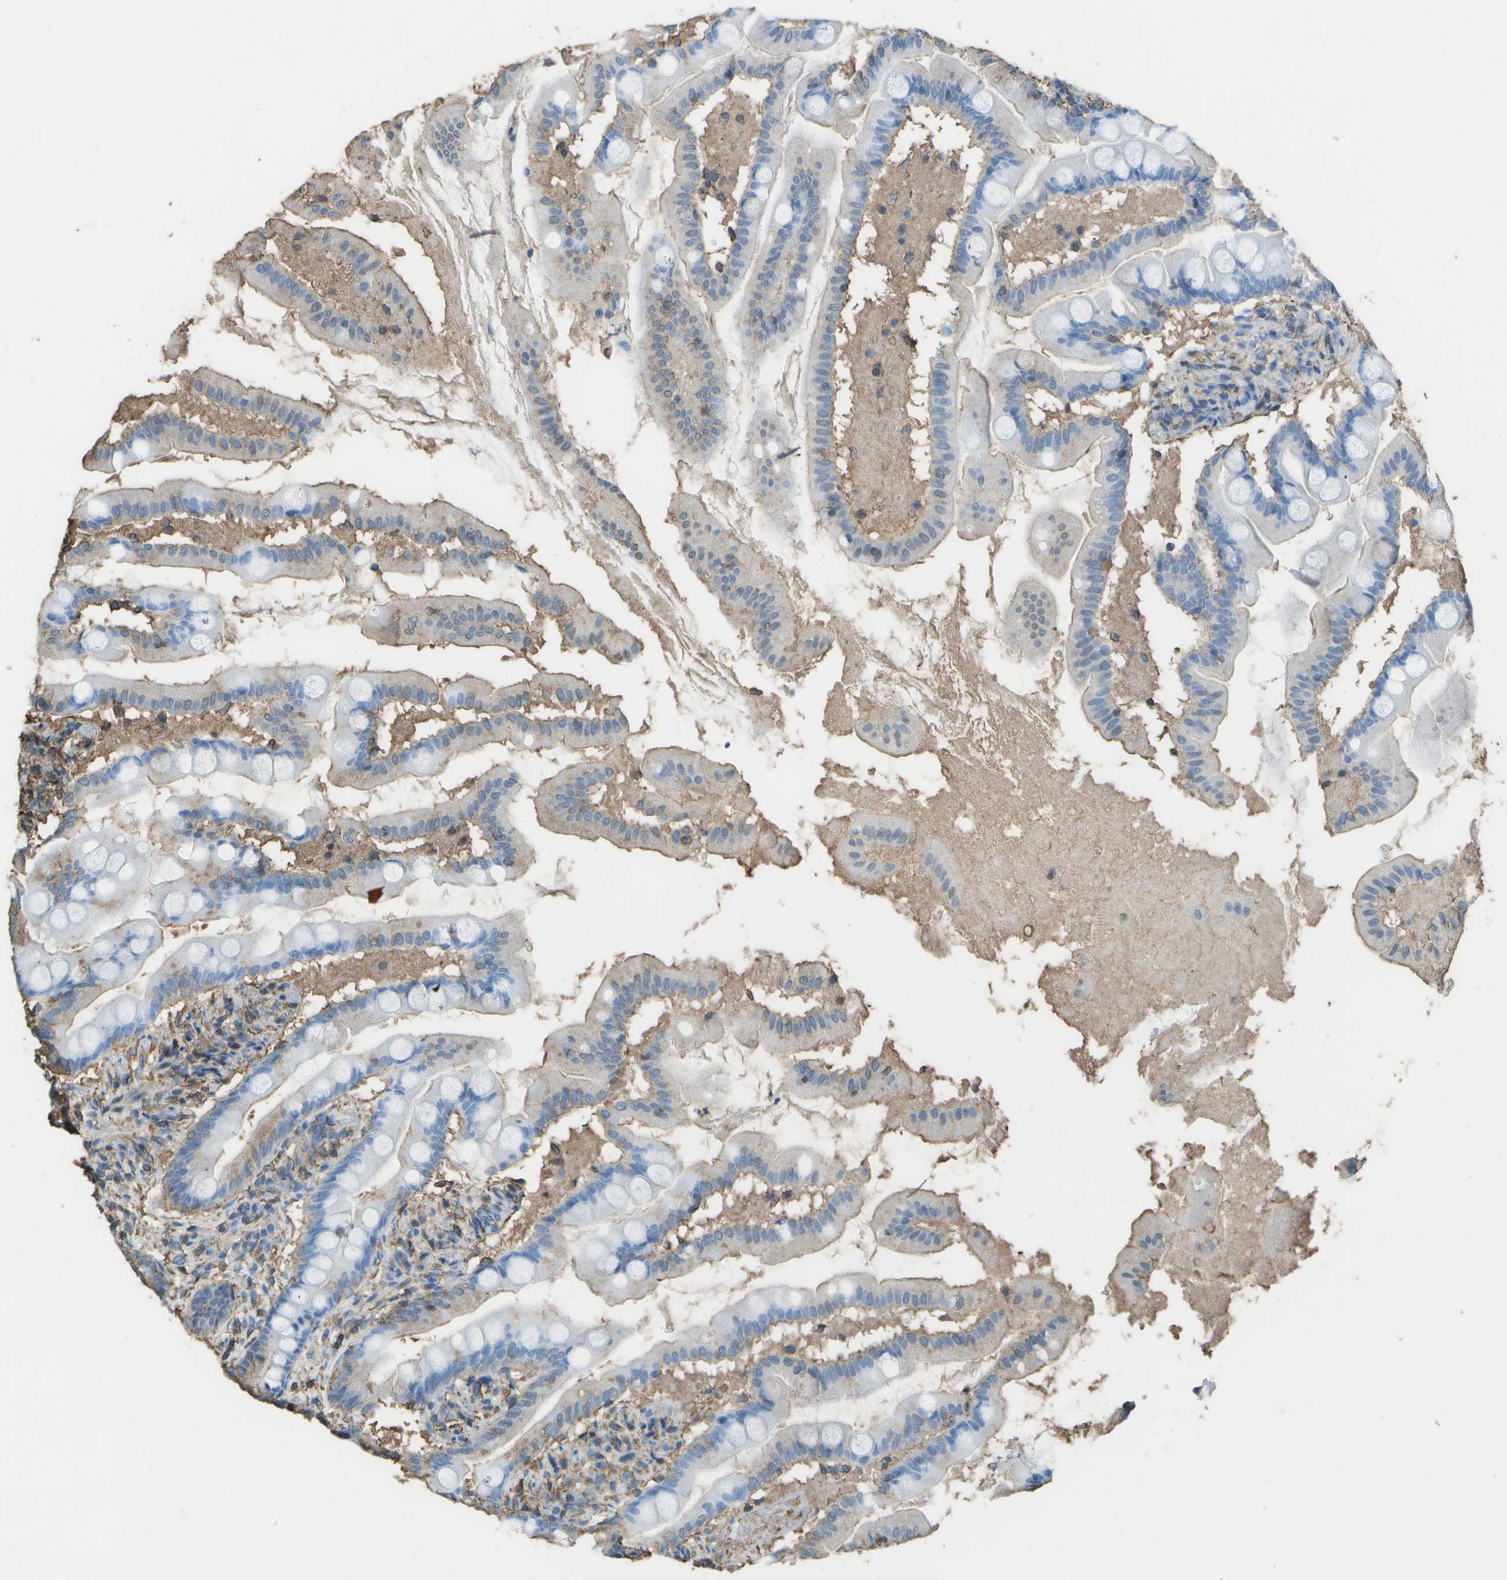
{"staining": {"intensity": "moderate", "quantity": "<25%", "location": "cytoplasmic/membranous"}, "tissue": "small intestine", "cell_type": "Glandular cells", "image_type": "normal", "snomed": [{"axis": "morphology", "description": "Normal tissue, NOS"}, {"axis": "topography", "description": "Small intestine"}], "caption": "IHC (DAB) staining of unremarkable small intestine displays moderate cytoplasmic/membranous protein expression in approximately <25% of glandular cells.", "gene": "CYP4F11", "patient": {"sex": "female", "age": 56}}